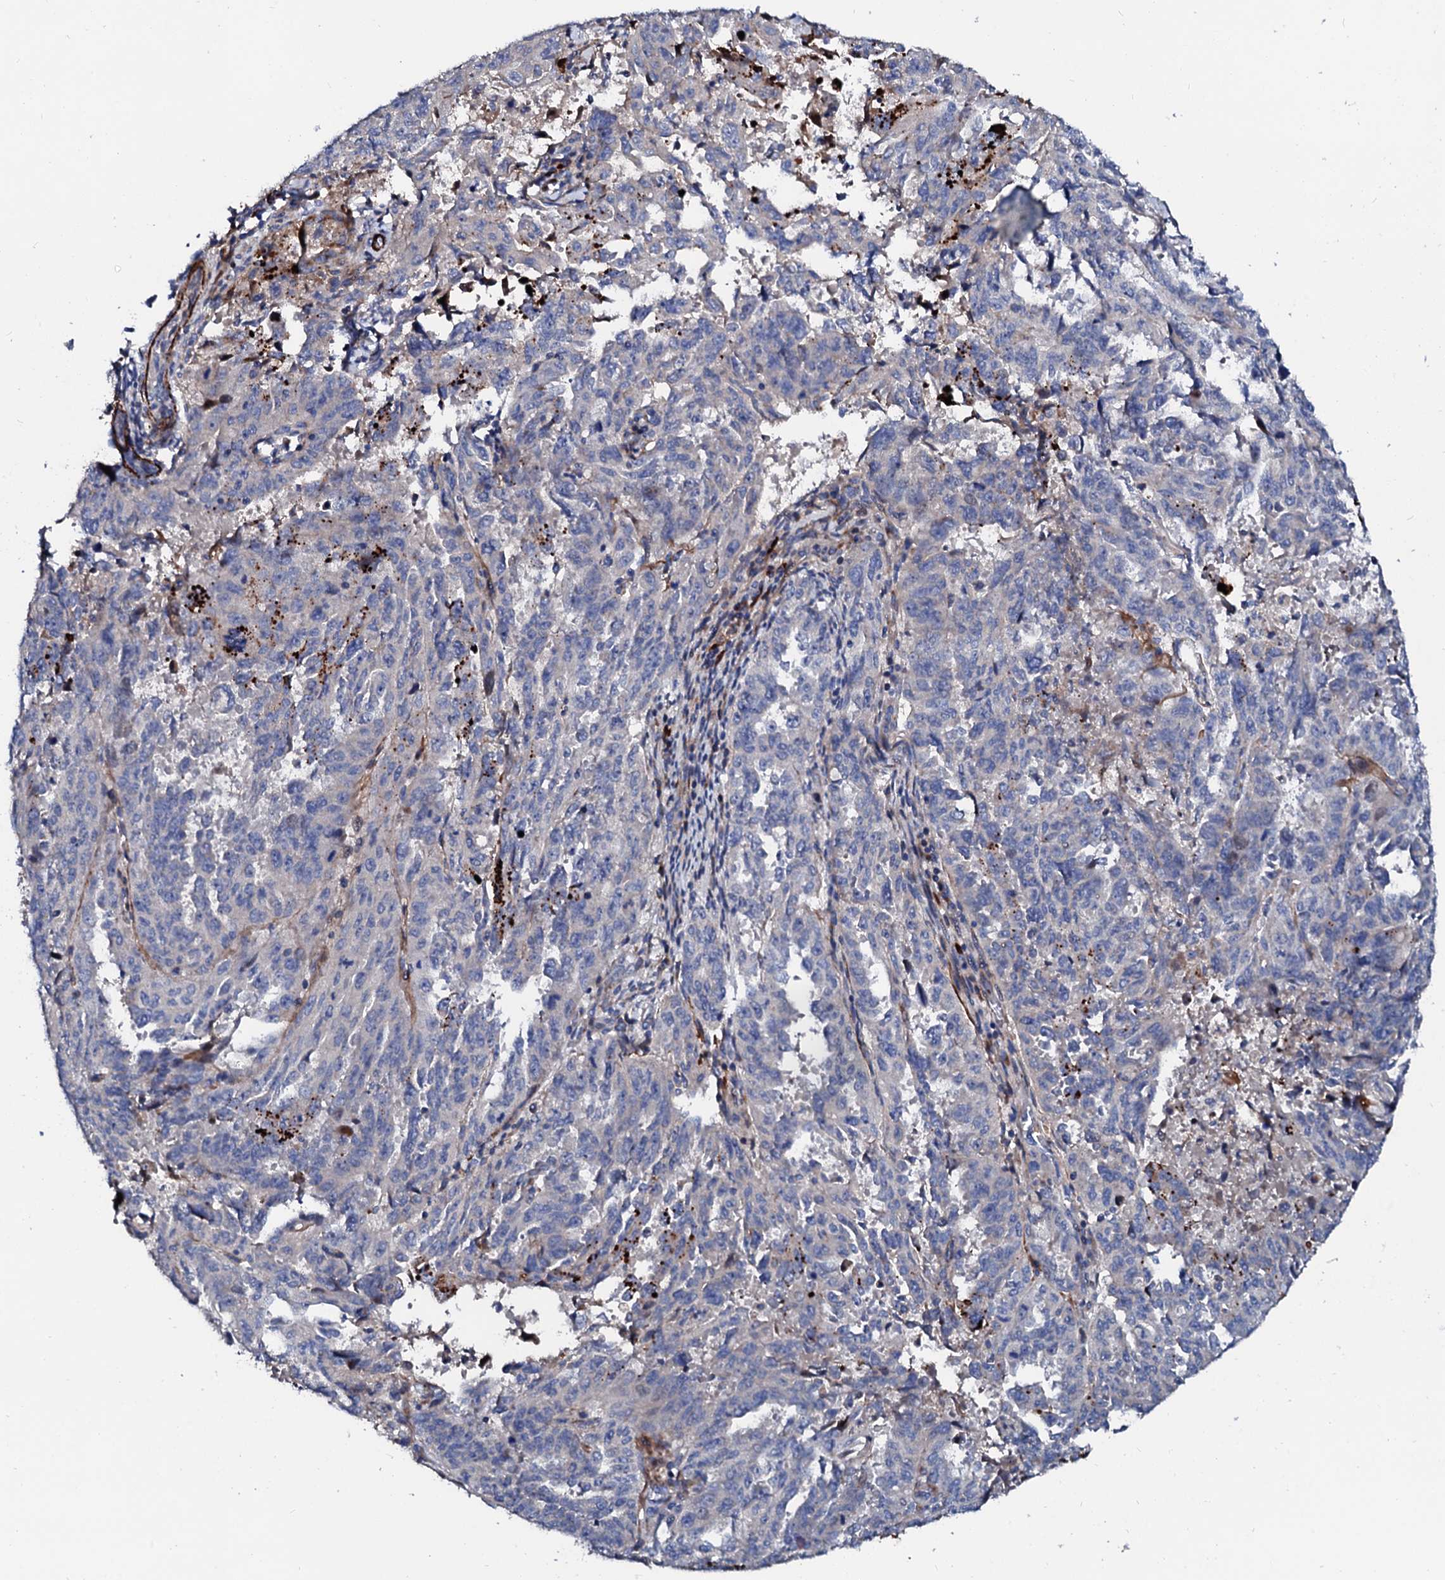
{"staining": {"intensity": "negative", "quantity": "none", "location": "none"}, "tissue": "endometrial cancer", "cell_type": "Tumor cells", "image_type": "cancer", "snomed": [{"axis": "morphology", "description": "Adenocarcinoma, NOS"}, {"axis": "topography", "description": "Endometrium"}], "caption": "Immunohistochemistry (IHC) of human endometrial cancer (adenocarcinoma) demonstrates no staining in tumor cells.", "gene": "SLC10A7", "patient": {"sex": "female", "age": 65}}